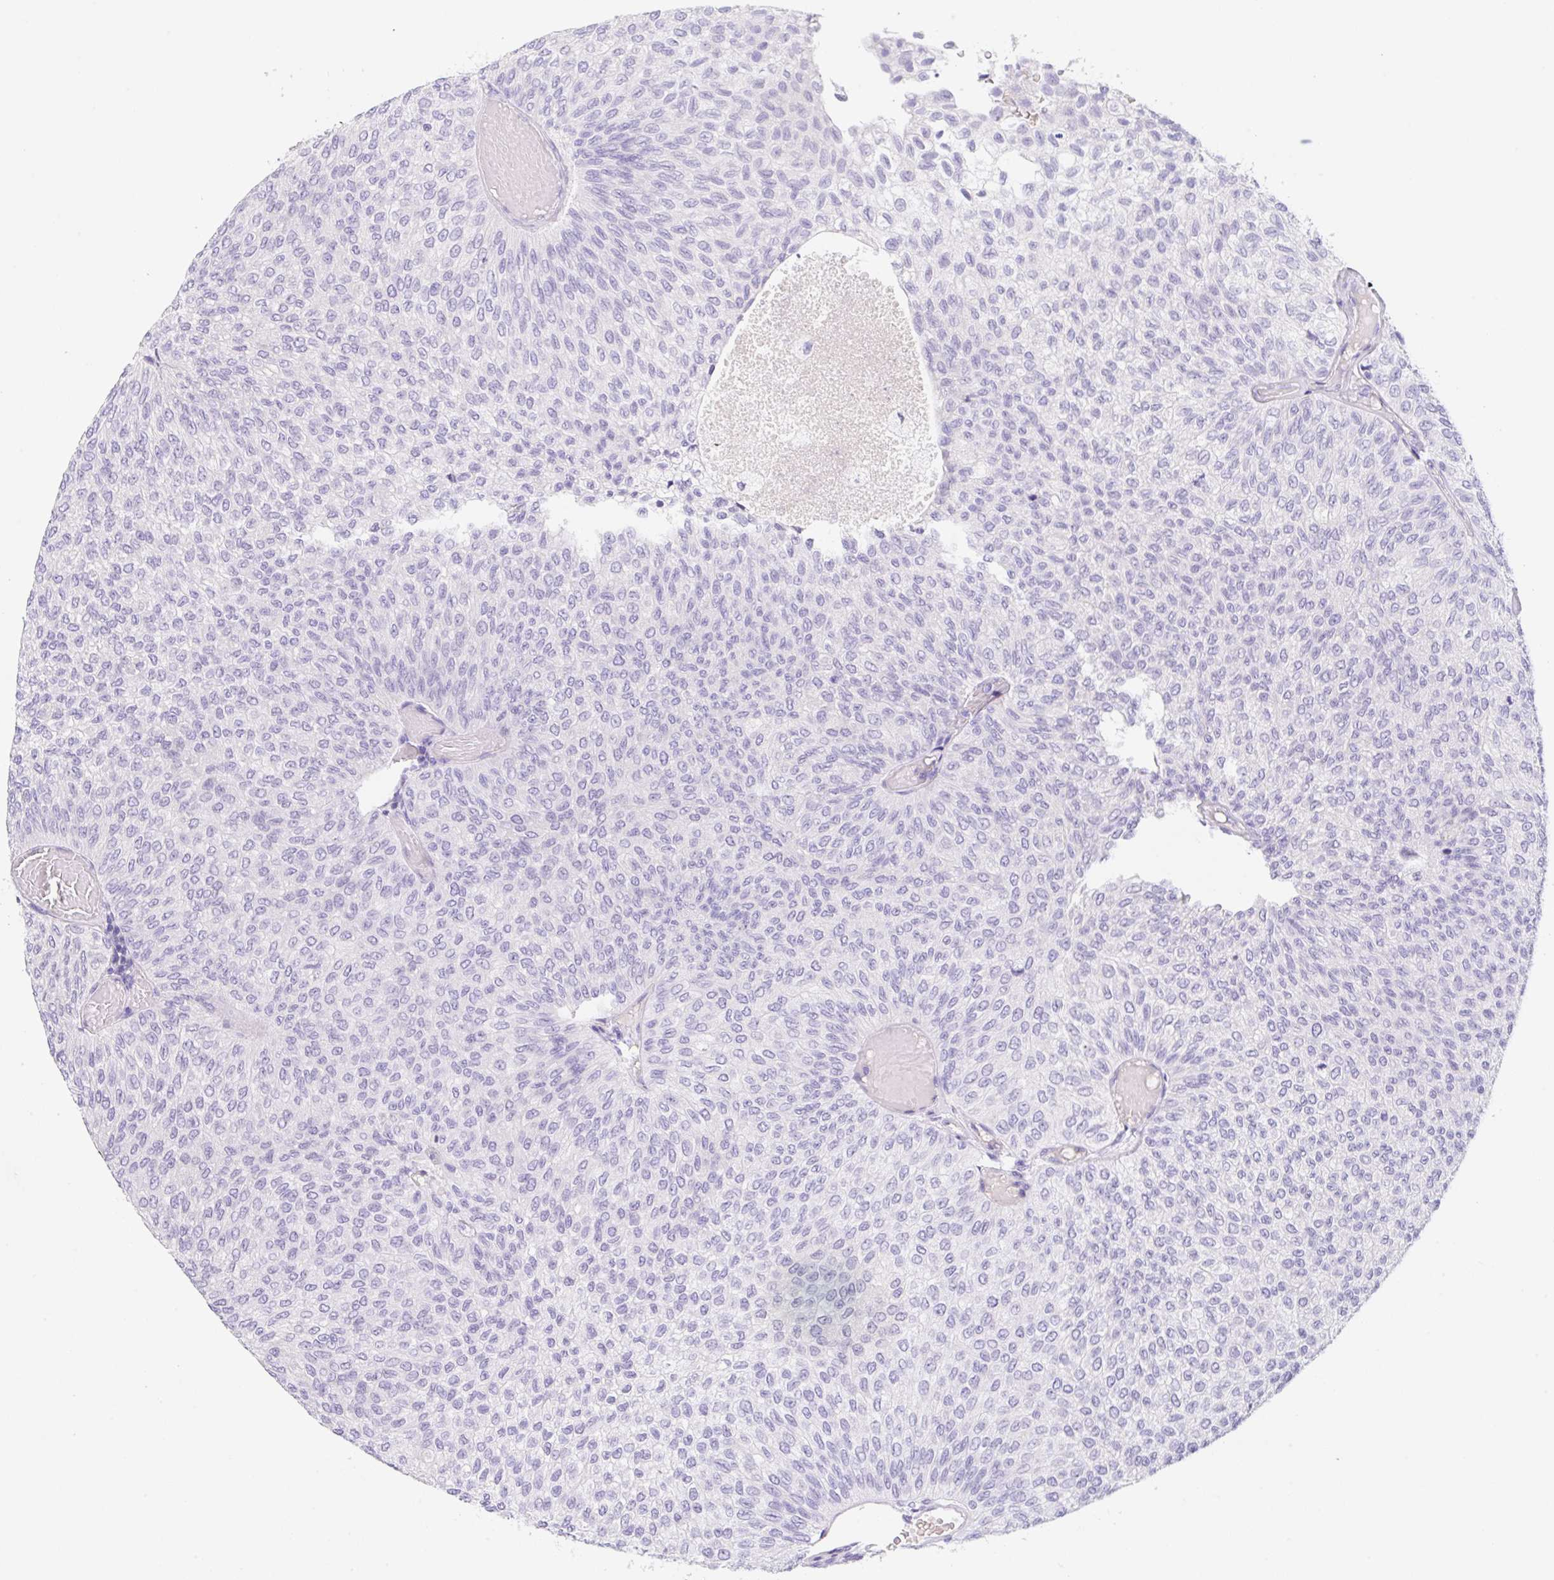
{"staining": {"intensity": "negative", "quantity": "none", "location": "none"}, "tissue": "urothelial cancer", "cell_type": "Tumor cells", "image_type": "cancer", "snomed": [{"axis": "morphology", "description": "Urothelial carcinoma, Low grade"}, {"axis": "topography", "description": "Urinary bladder"}], "caption": "DAB (3,3'-diaminobenzidine) immunohistochemical staining of low-grade urothelial carcinoma displays no significant positivity in tumor cells. (DAB (3,3'-diaminobenzidine) immunohistochemistry visualized using brightfield microscopy, high magnification).", "gene": "KLK8", "patient": {"sex": "male", "age": 78}}